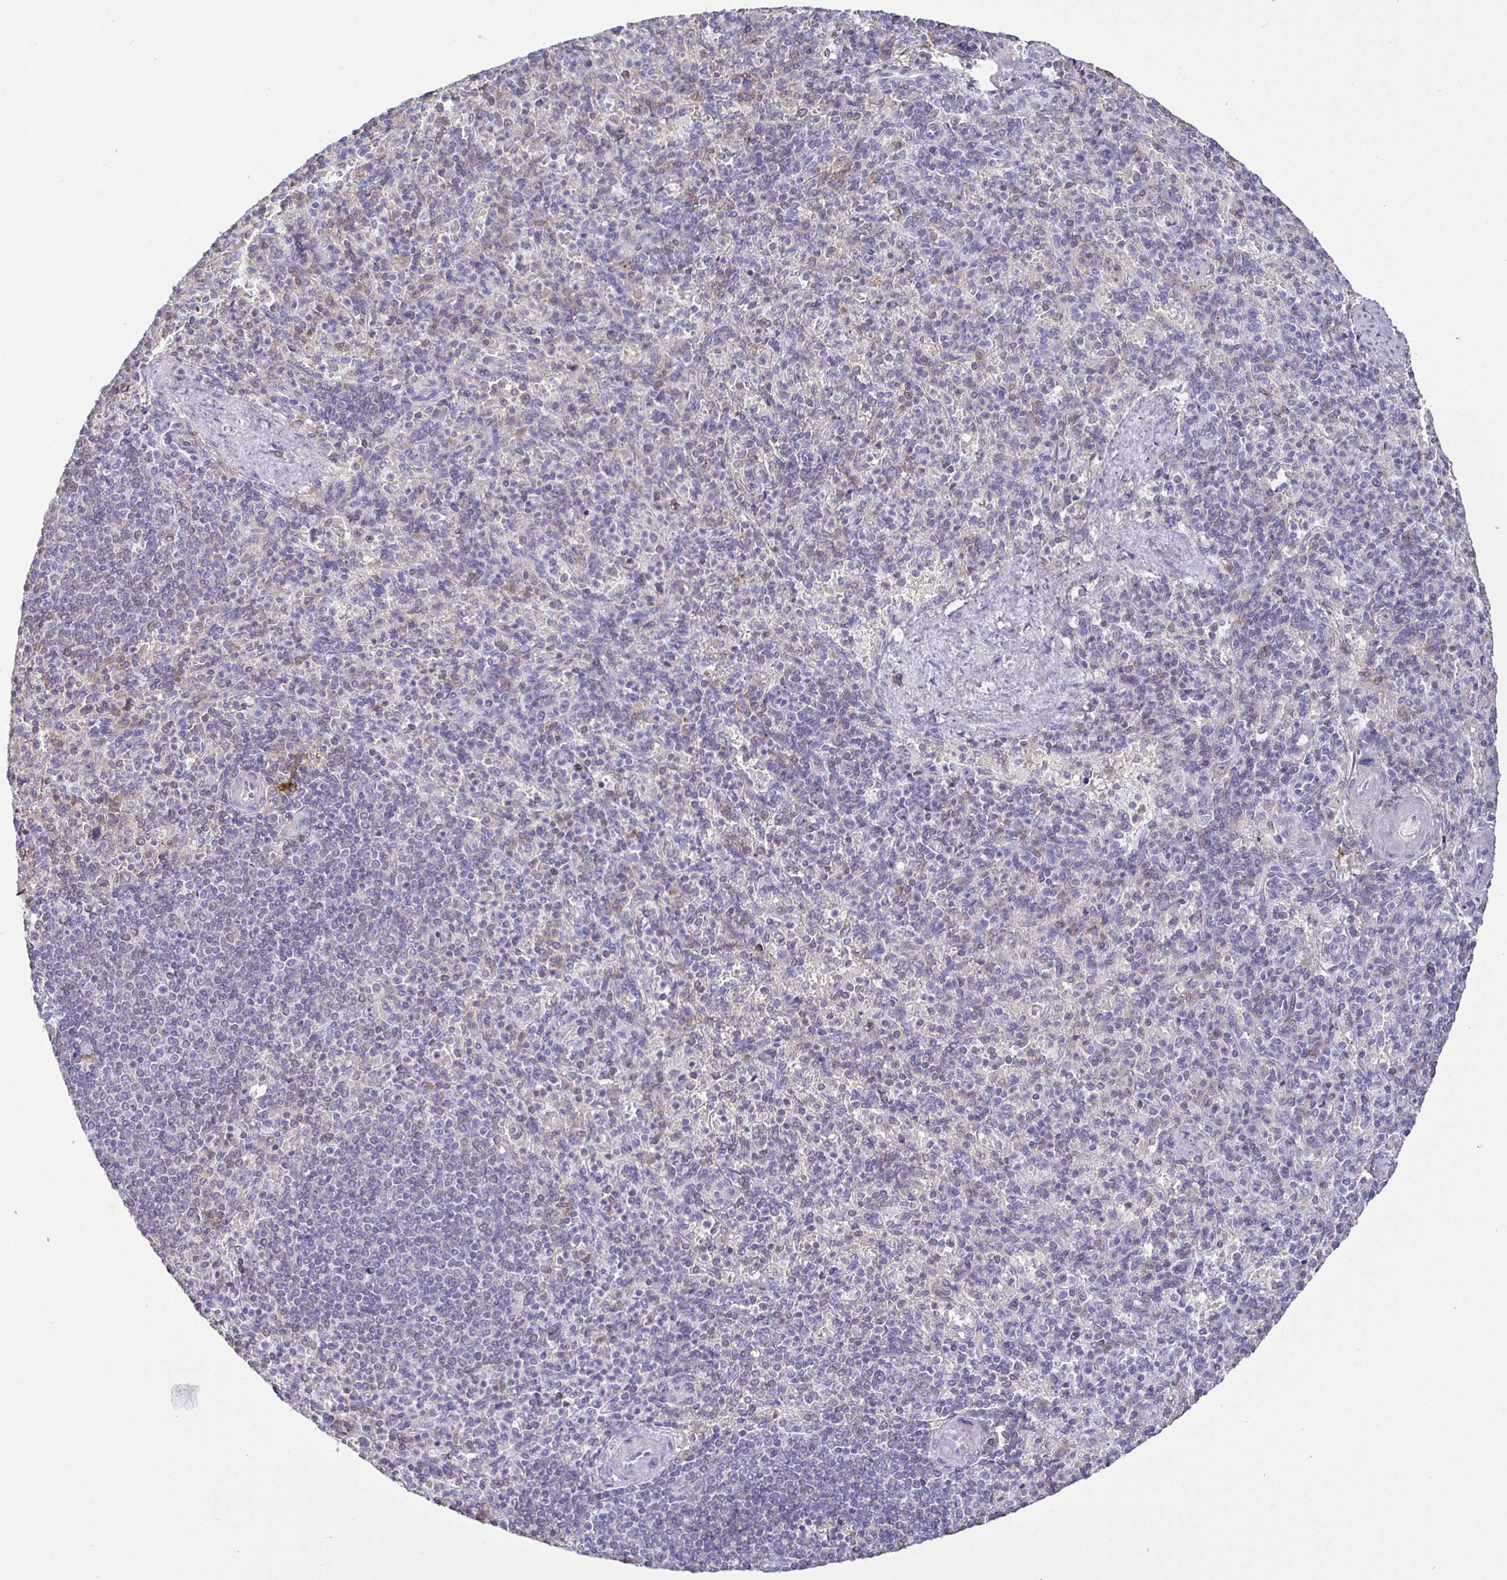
{"staining": {"intensity": "negative", "quantity": "none", "location": "none"}, "tissue": "spleen", "cell_type": "Cells in red pulp", "image_type": "normal", "snomed": [{"axis": "morphology", "description": "Normal tissue, NOS"}, {"axis": "topography", "description": "Spleen"}], "caption": "The histopathology image reveals no significant expression in cells in red pulp of spleen.", "gene": "SIRPA", "patient": {"sex": "female", "age": 74}}